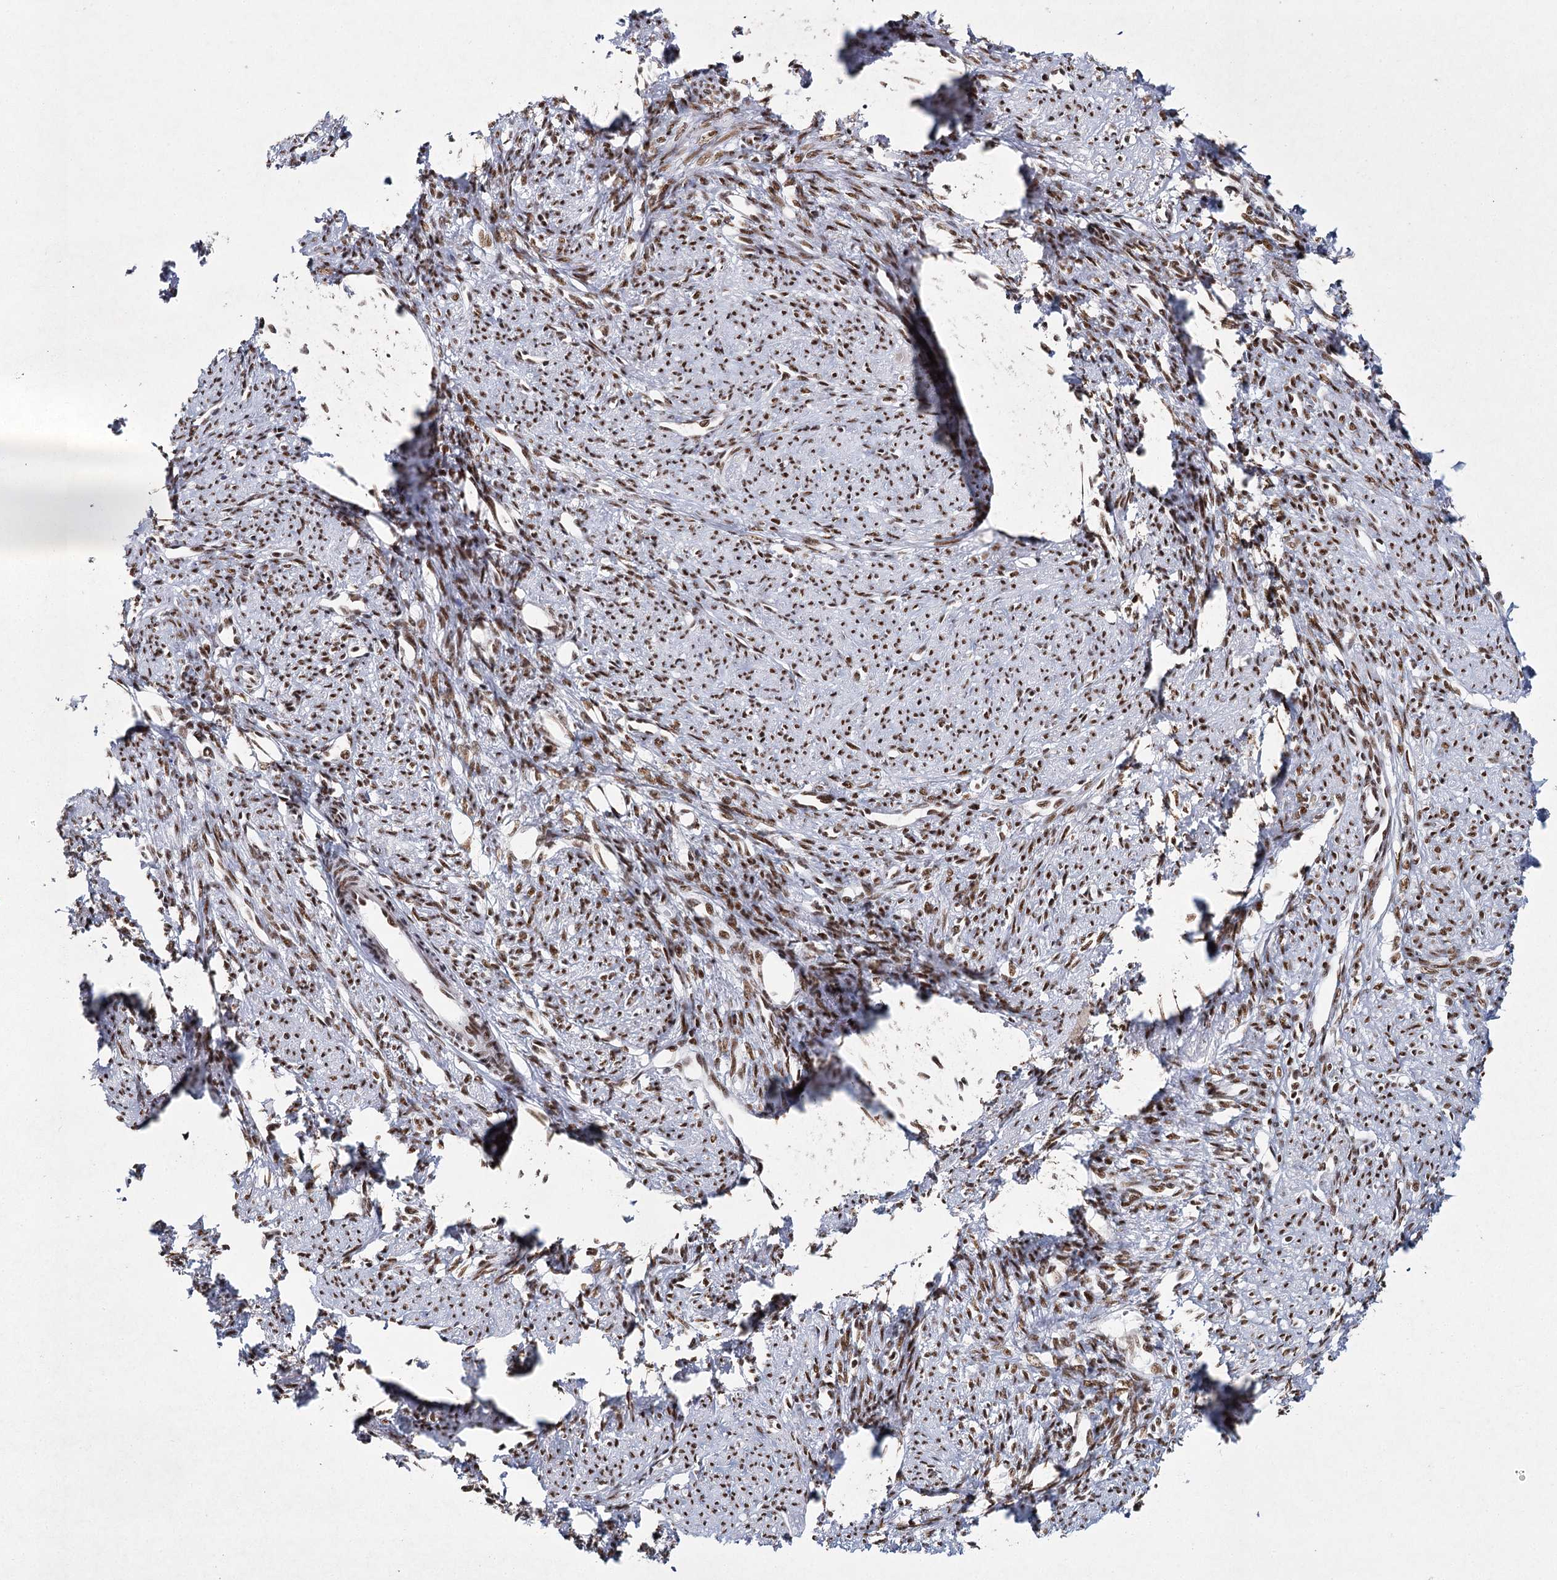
{"staining": {"intensity": "strong", "quantity": ">75%", "location": "nuclear"}, "tissue": "smooth muscle", "cell_type": "Smooth muscle cells", "image_type": "normal", "snomed": [{"axis": "morphology", "description": "Normal tissue, NOS"}, {"axis": "topography", "description": "Smooth muscle"}, {"axis": "topography", "description": "Uterus"}], "caption": "An immunohistochemistry image of benign tissue is shown. Protein staining in brown highlights strong nuclear positivity in smooth muscle within smooth muscle cells. Nuclei are stained in blue.", "gene": "SCAF8", "patient": {"sex": "female", "age": 59}}